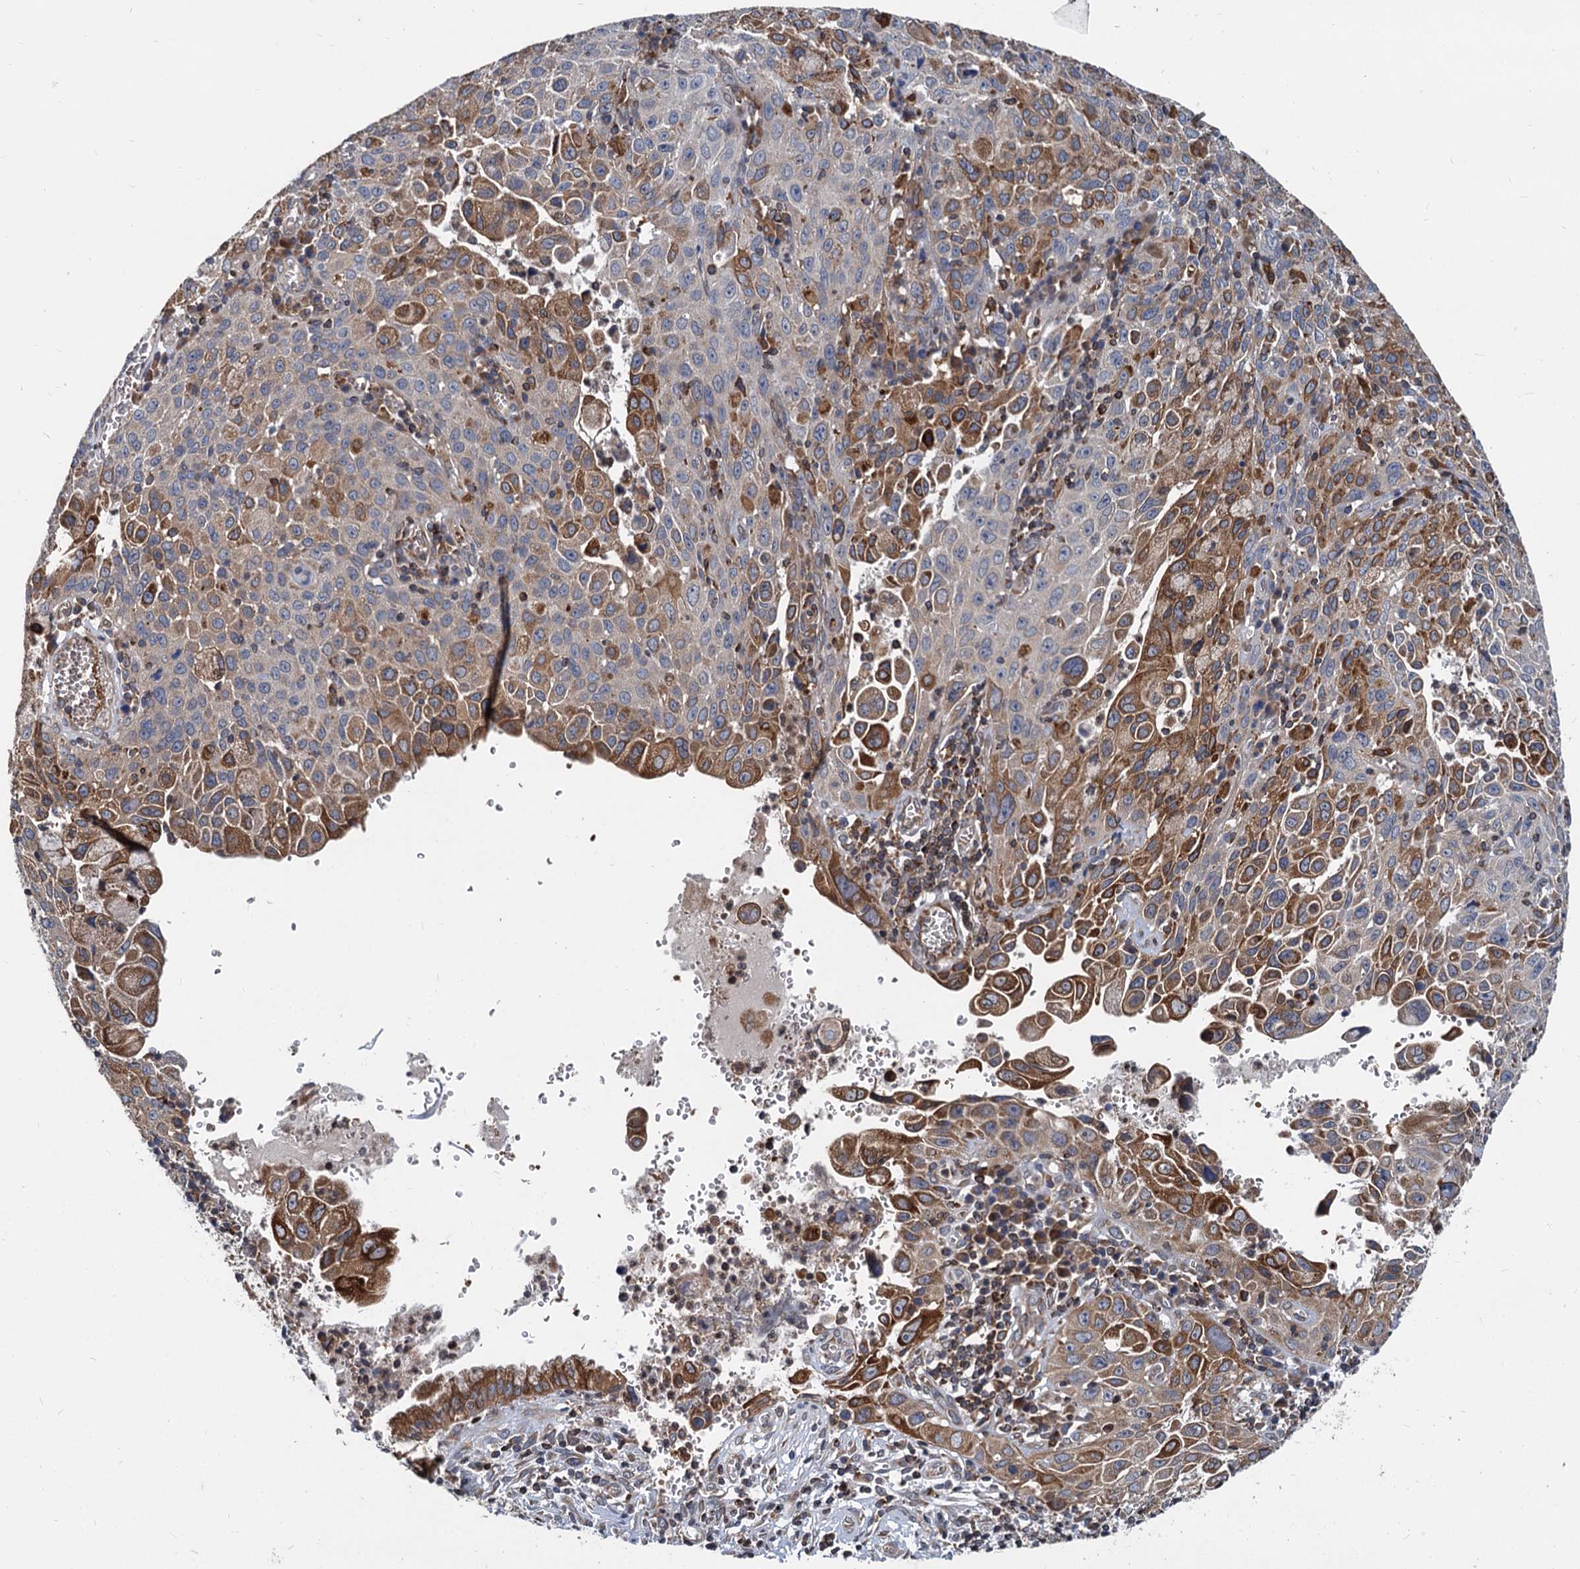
{"staining": {"intensity": "moderate", "quantity": "25%-75%", "location": "cytoplasmic/membranous"}, "tissue": "cervical cancer", "cell_type": "Tumor cells", "image_type": "cancer", "snomed": [{"axis": "morphology", "description": "Squamous cell carcinoma, NOS"}, {"axis": "topography", "description": "Cervix"}], "caption": "Protein staining exhibits moderate cytoplasmic/membranous positivity in about 25%-75% of tumor cells in squamous cell carcinoma (cervical). Nuclei are stained in blue.", "gene": "STIM1", "patient": {"sex": "female", "age": 42}}